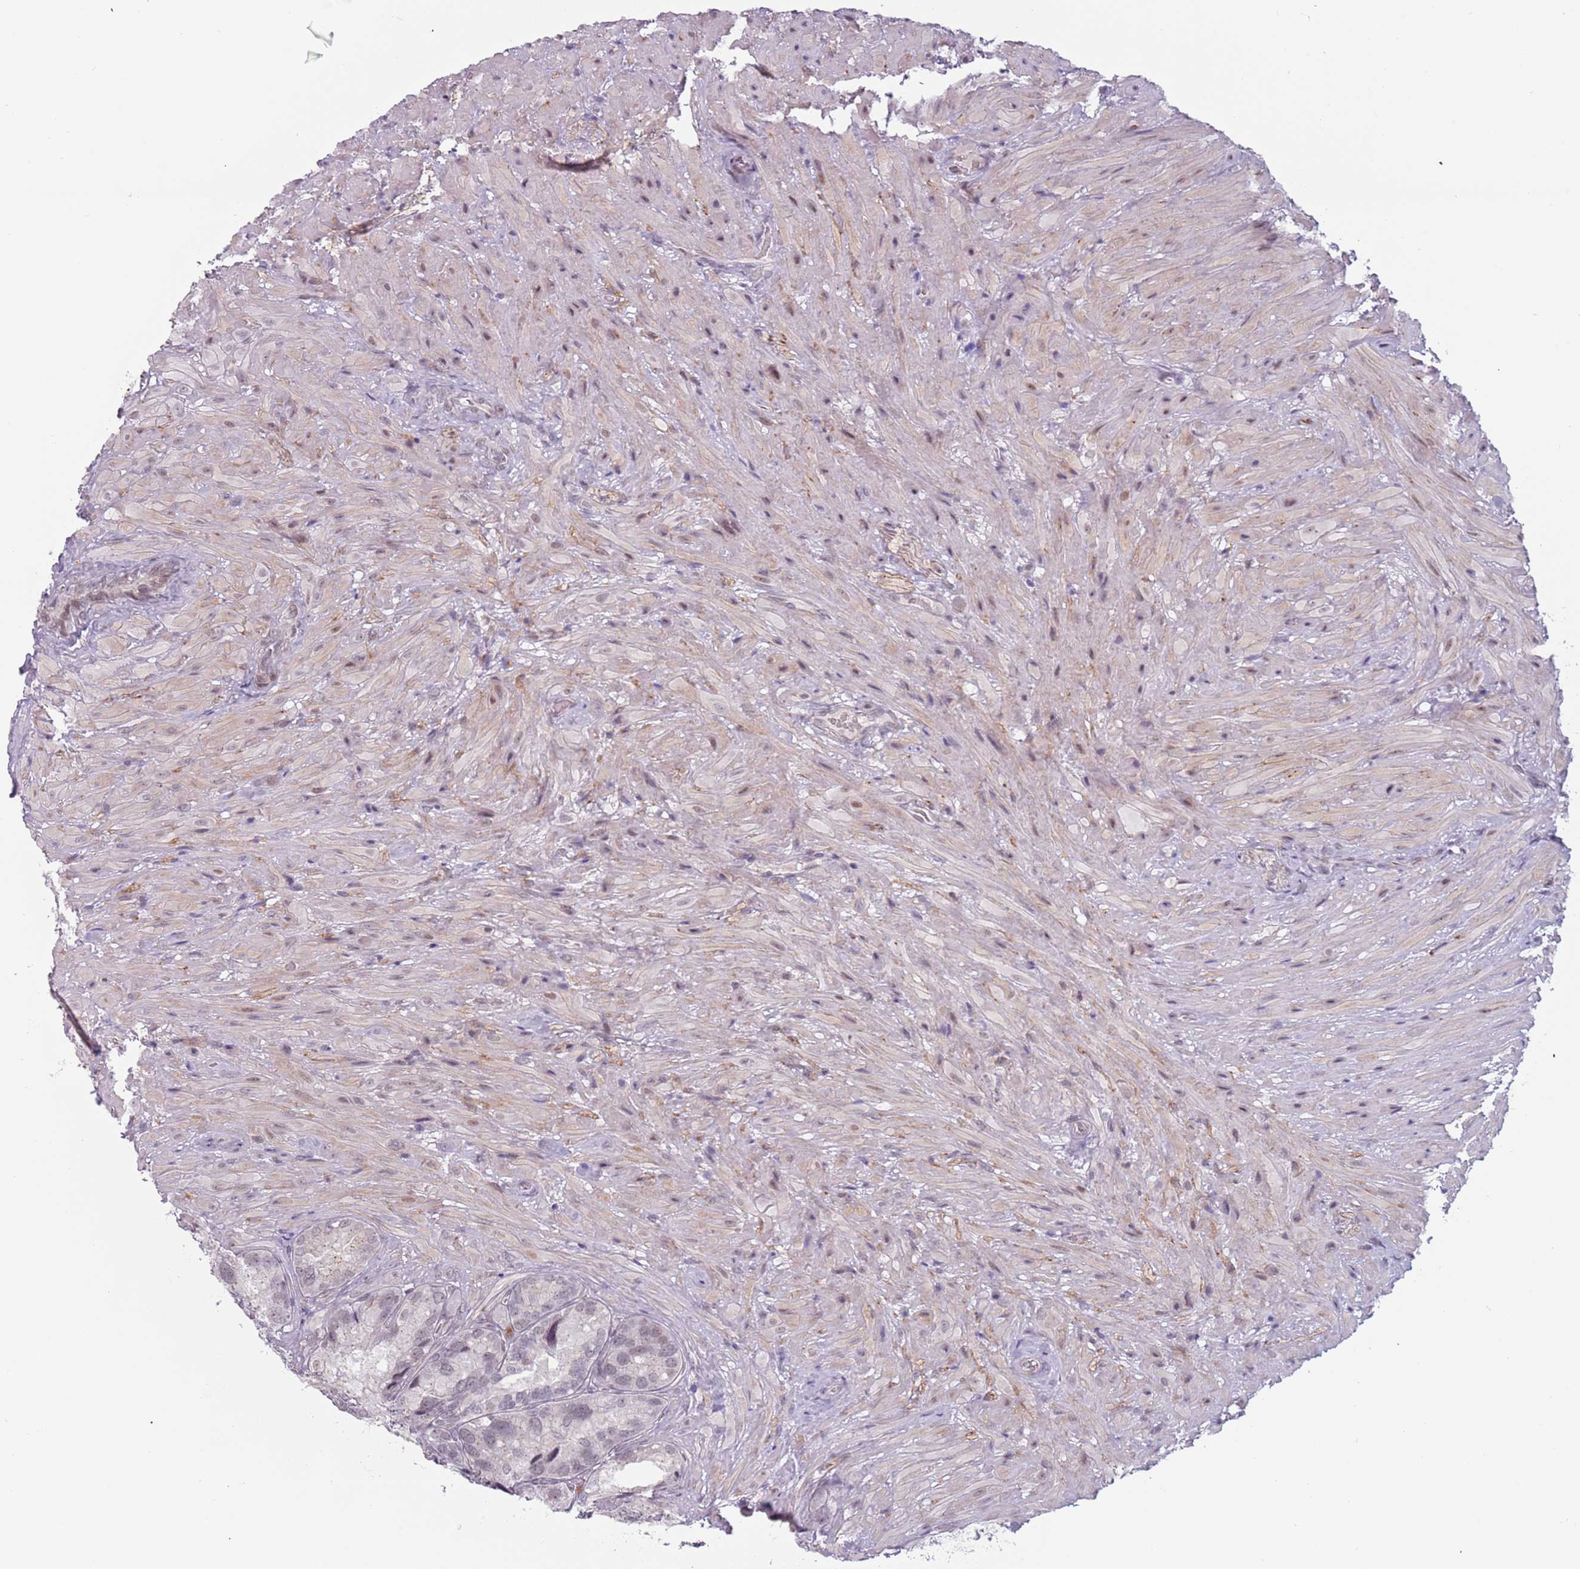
{"staining": {"intensity": "weak", "quantity": "25%-75%", "location": "nuclear"}, "tissue": "seminal vesicle", "cell_type": "Glandular cells", "image_type": "normal", "snomed": [{"axis": "morphology", "description": "Normal tissue, NOS"}, {"axis": "topography", "description": "Seminal veicle"}], "caption": "IHC of benign human seminal vesicle demonstrates low levels of weak nuclear staining in about 25%-75% of glandular cells.", "gene": "REXO4", "patient": {"sex": "male", "age": 62}}